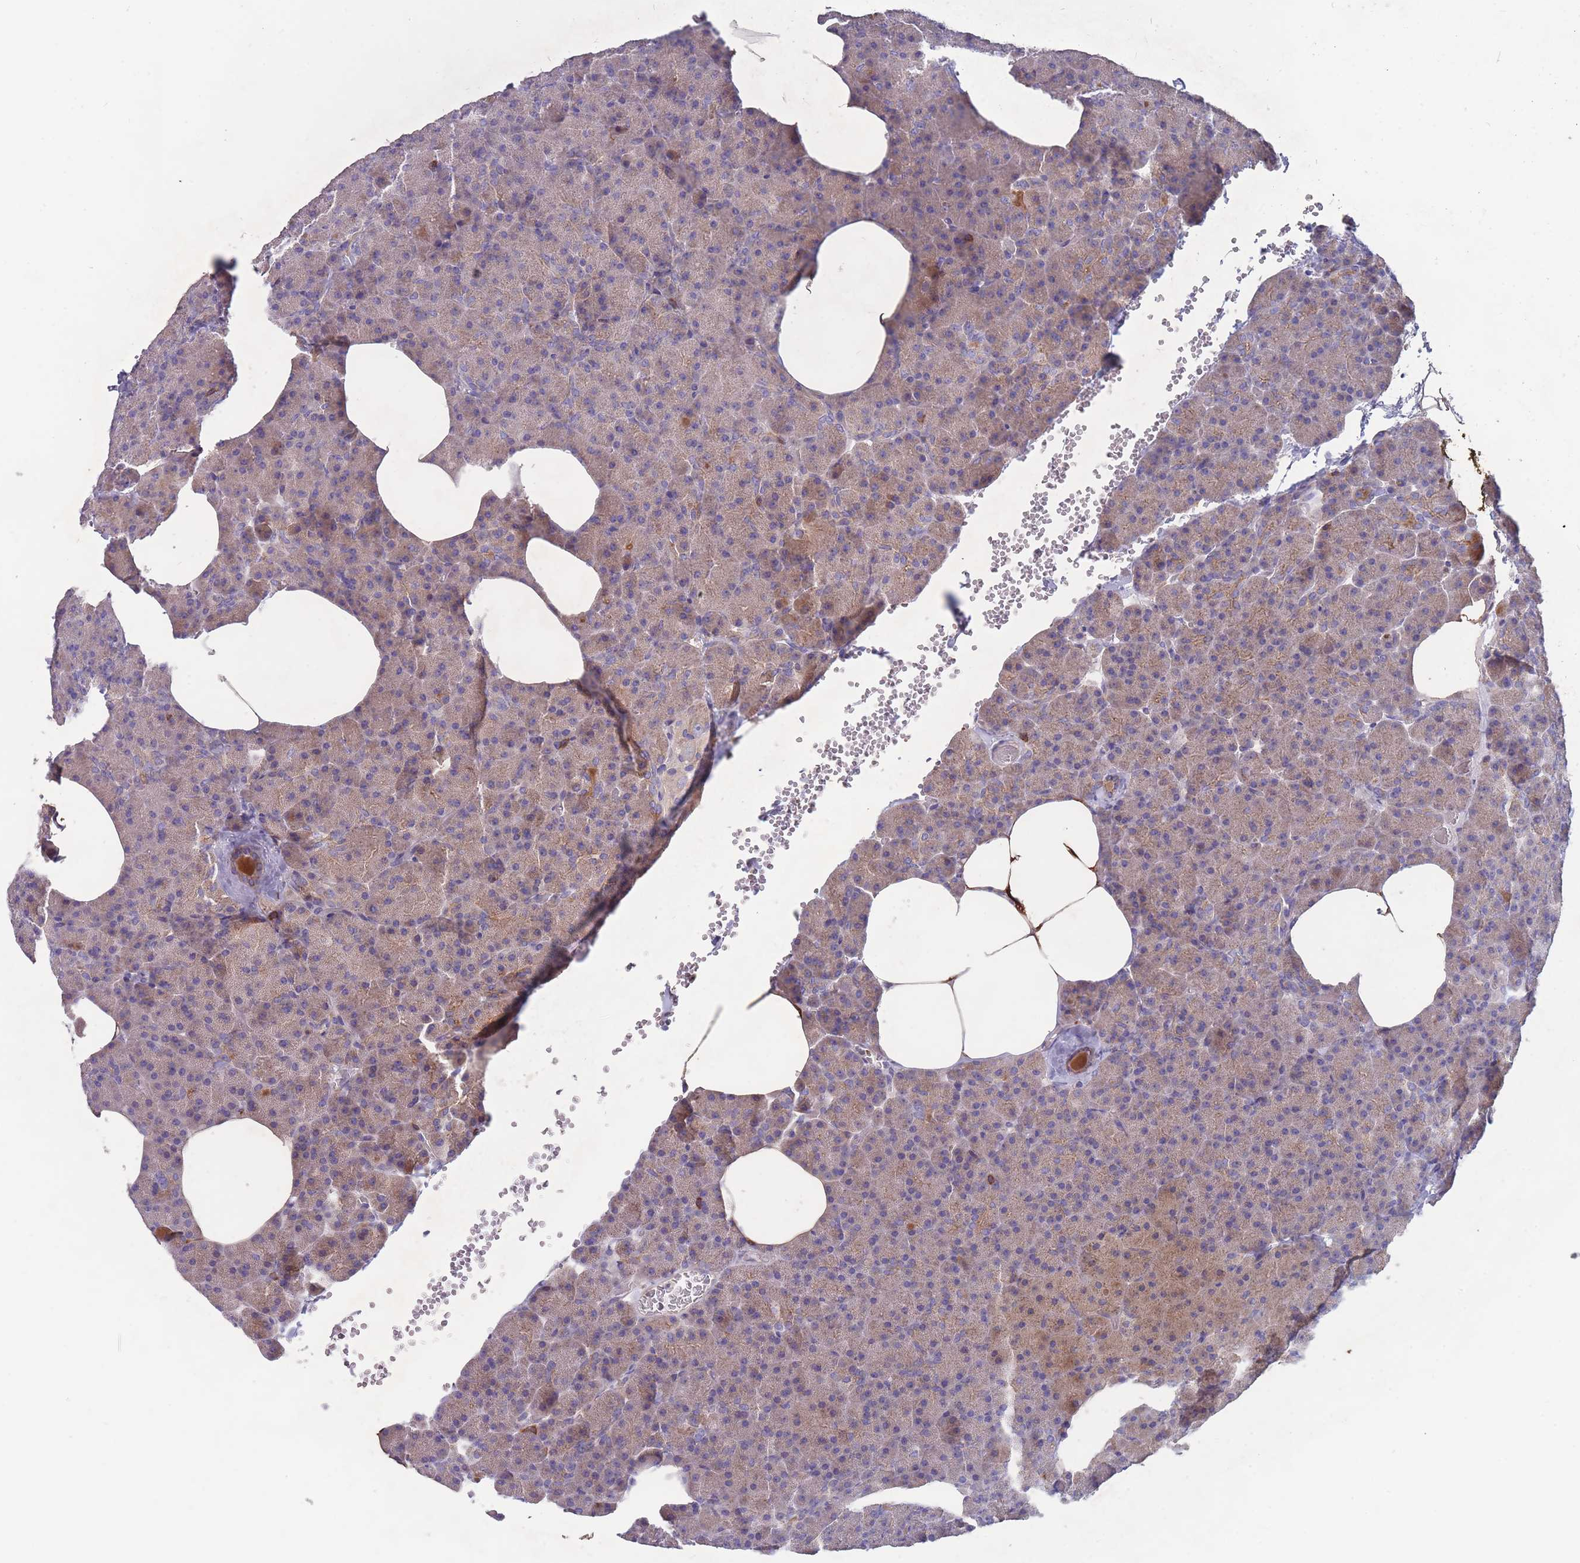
{"staining": {"intensity": "moderate", "quantity": "<25%", "location": "cytoplasmic/membranous"}, "tissue": "pancreas", "cell_type": "Exocrine glandular cells", "image_type": "normal", "snomed": [{"axis": "morphology", "description": "Normal tissue, NOS"}, {"axis": "morphology", "description": "Carcinoid, malignant, NOS"}, {"axis": "topography", "description": "Pancreas"}], "caption": "Brown immunohistochemical staining in normal pancreas demonstrates moderate cytoplasmic/membranous staining in about <25% of exocrine glandular cells.", "gene": "CD33", "patient": {"sex": "female", "age": 35}}